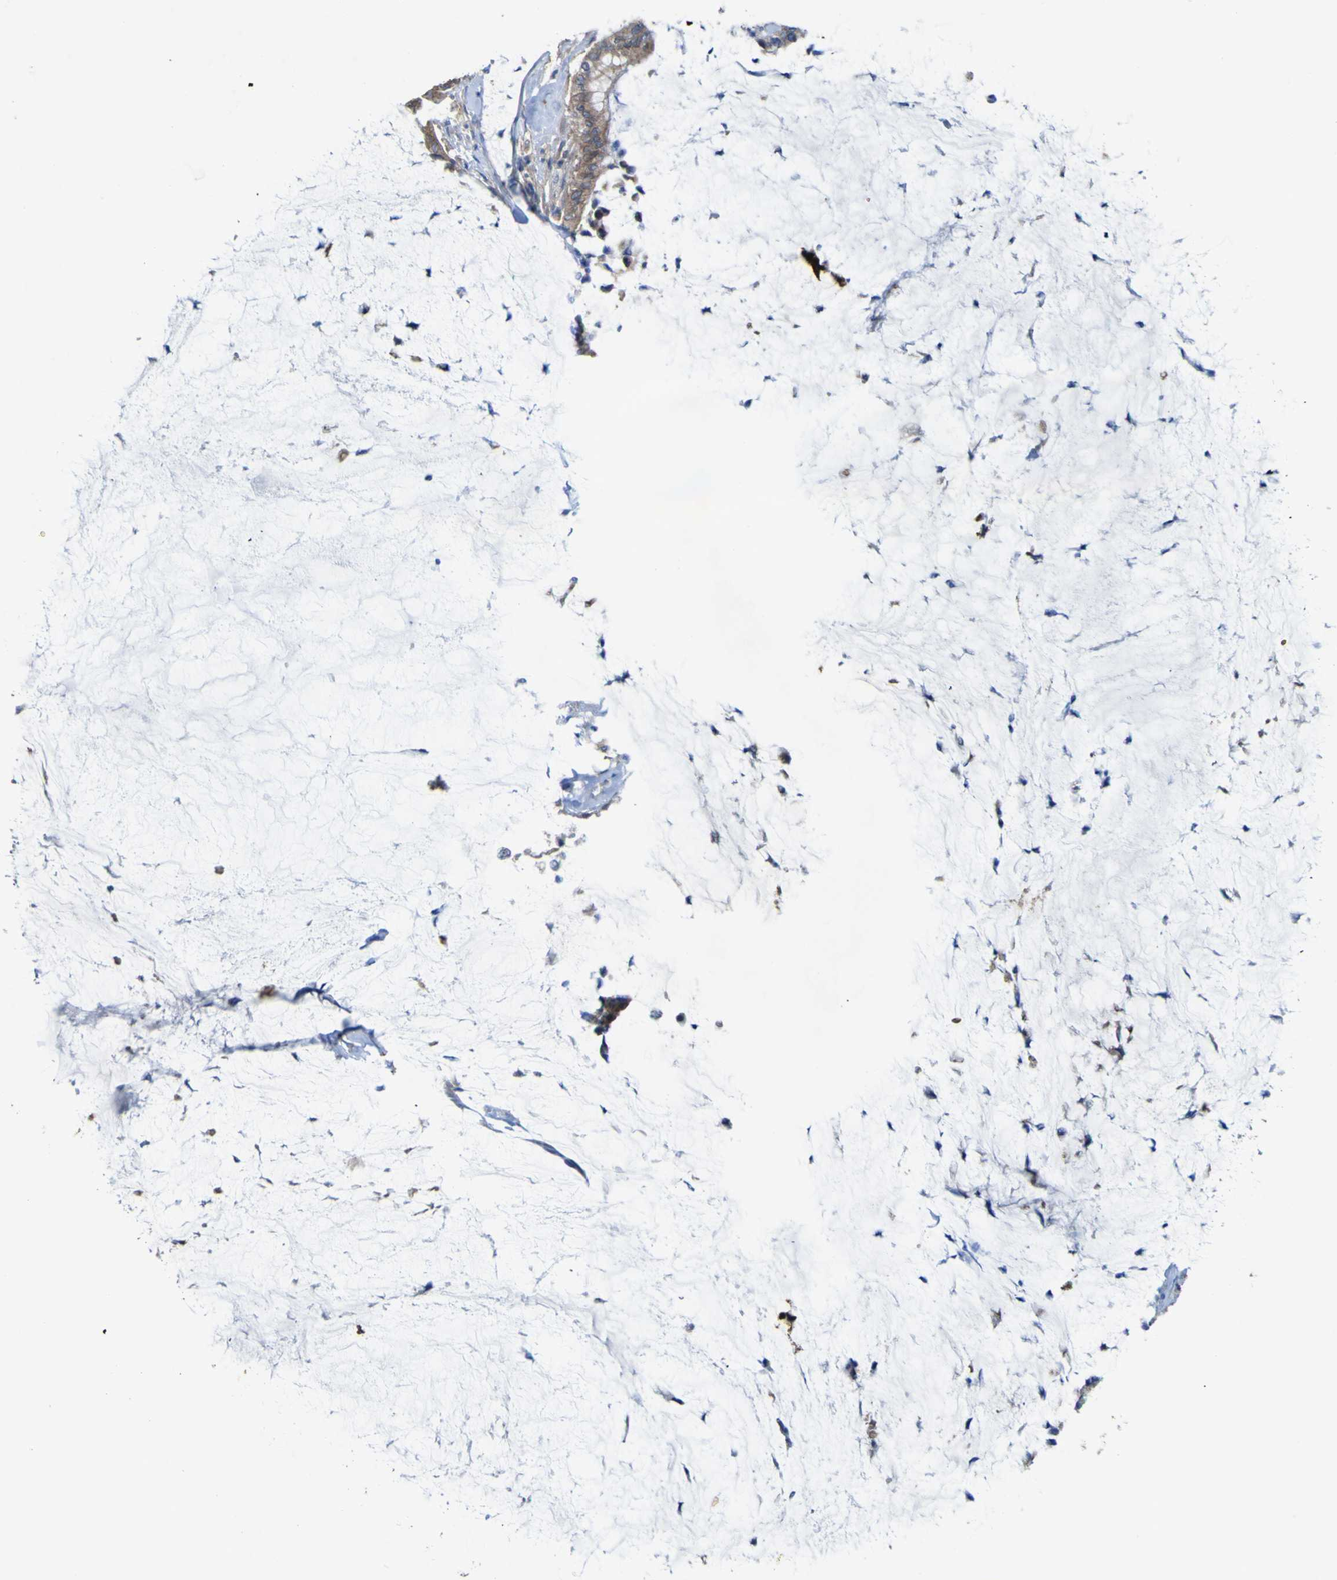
{"staining": {"intensity": "moderate", "quantity": ">75%", "location": "cytoplasmic/membranous"}, "tissue": "pancreatic cancer", "cell_type": "Tumor cells", "image_type": "cancer", "snomed": [{"axis": "morphology", "description": "Adenocarcinoma, NOS"}, {"axis": "topography", "description": "Pancreas"}], "caption": "An IHC photomicrograph of tumor tissue is shown. Protein staining in brown shows moderate cytoplasmic/membranous positivity in pancreatic adenocarcinoma within tumor cells. The staining was performed using DAB (3,3'-diaminobenzidine), with brown indicating positive protein expression. Nuclei are stained blue with hematoxylin.", "gene": "TNFSF15", "patient": {"sex": "male", "age": 41}}